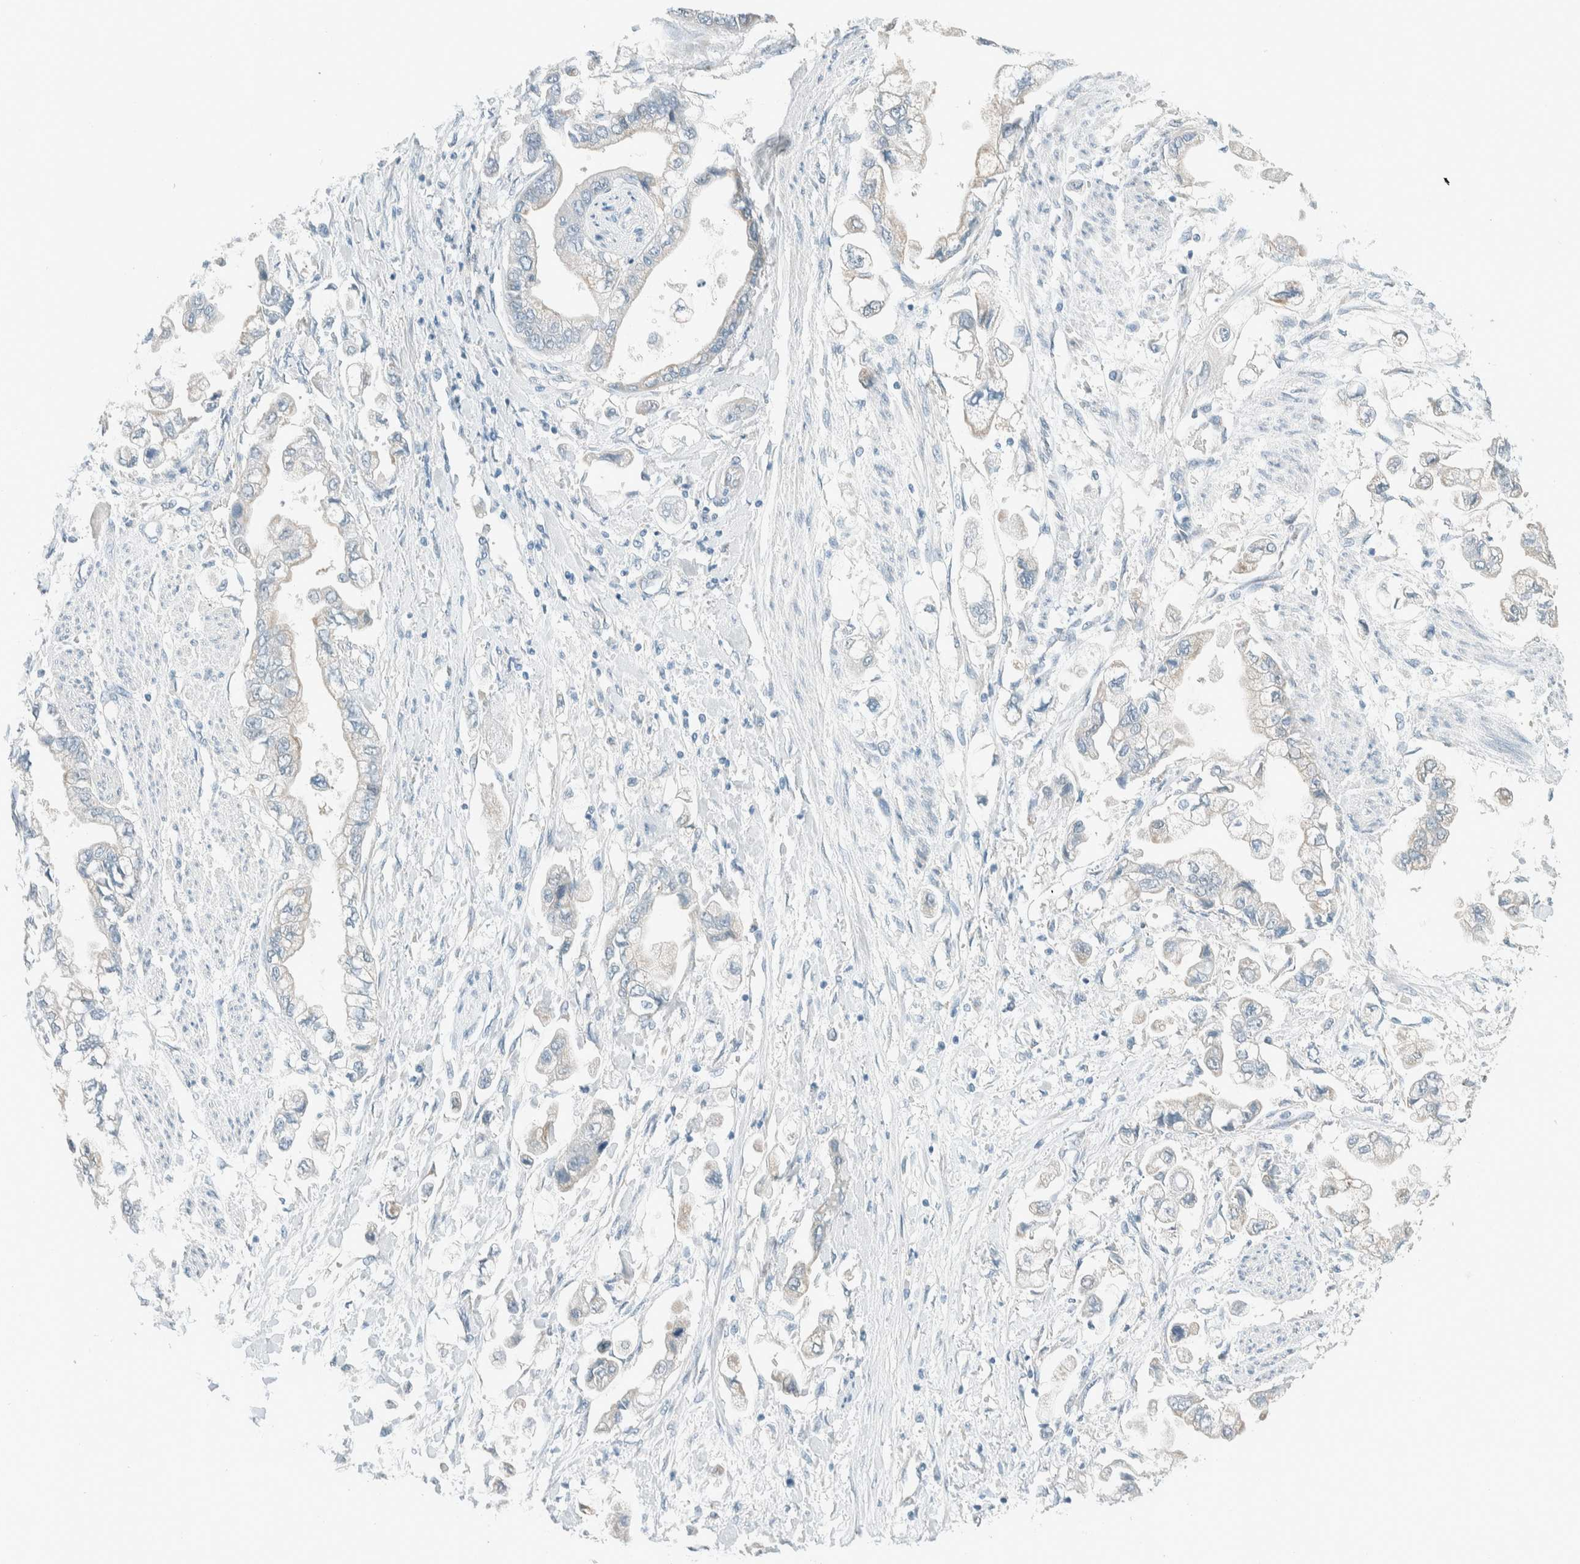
{"staining": {"intensity": "negative", "quantity": "none", "location": "none"}, "tissue": "stomach cancer", "cell_type": "Tumor cells", "image_type": "cancer", "snomed": [{"axis": "morphology", "description": "Normal tissue, NOS"}, {"axis": "morphology", "description": "Adenocarcinoma, NOS"}, {"axis": "topography", "description": "Stomach"}], "caption": "Tumor cells are negative for protein expression in human stomach cancer. (DAB (3,3'-diaminobenzidine) immunohistochemistry, high magnification).", "gene": "ALDH7A1", "patient": {"sex": "male", "age": 62}}